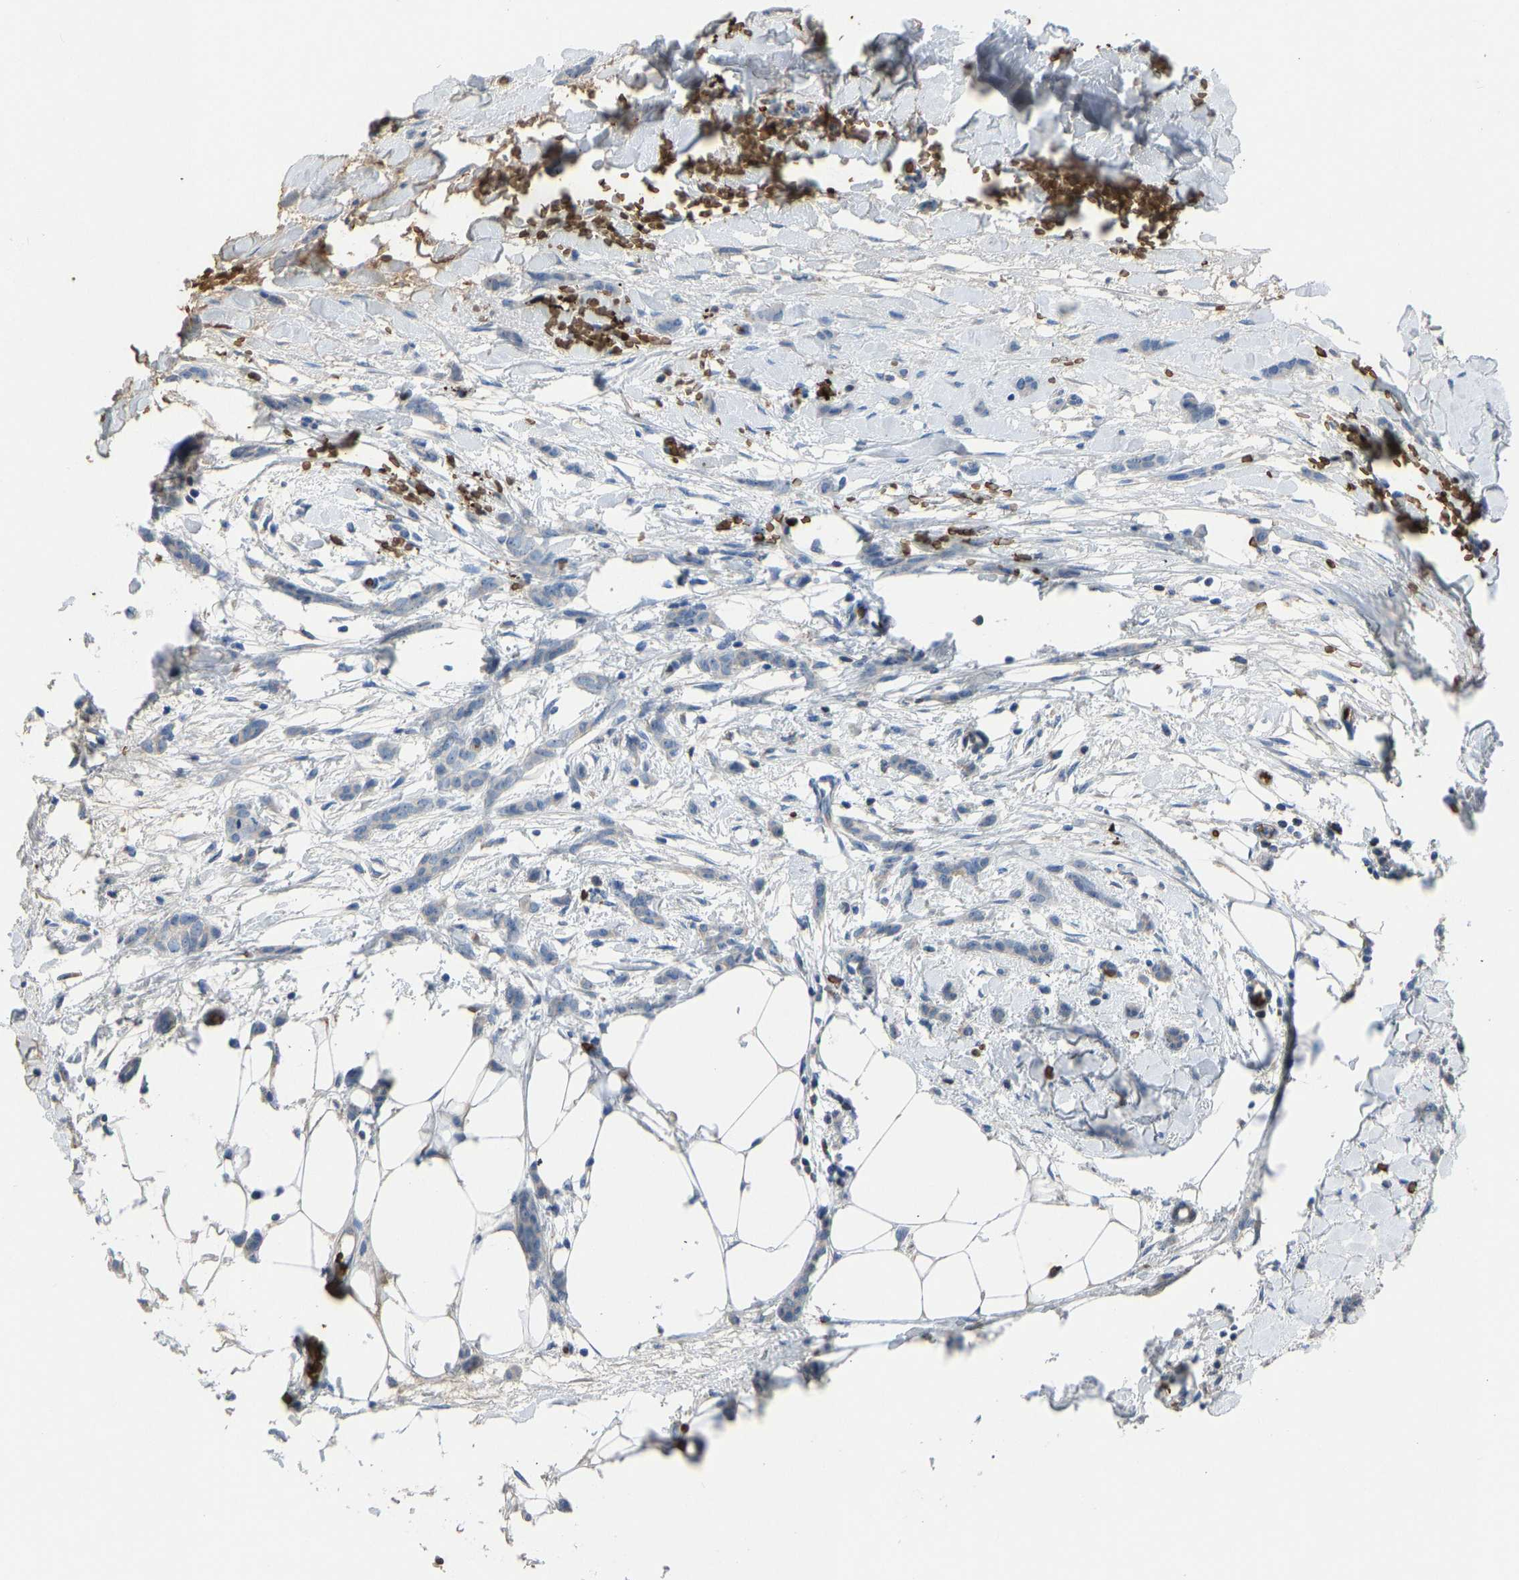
{"staining": {"intensity": "negative", "quantity": "none", "location": "none"}, "tissue": "breast cancer", "cell_type": "Tumor cells", "image_type": "cancer", "snomed": [{"axis": "morphology", "description": "Lobular carcinoma"}, {"axis": "topography", "description": "Skin"}, {"axis": "topography", "description": "Breast"}], "caption": "Human breast cancer (lobular carcinoma) stained for a protein using immunohistochemistry shows no positivity in tumor cells.", "gene": "PIGS", "patient": {"sex": "female", "age": 46}}